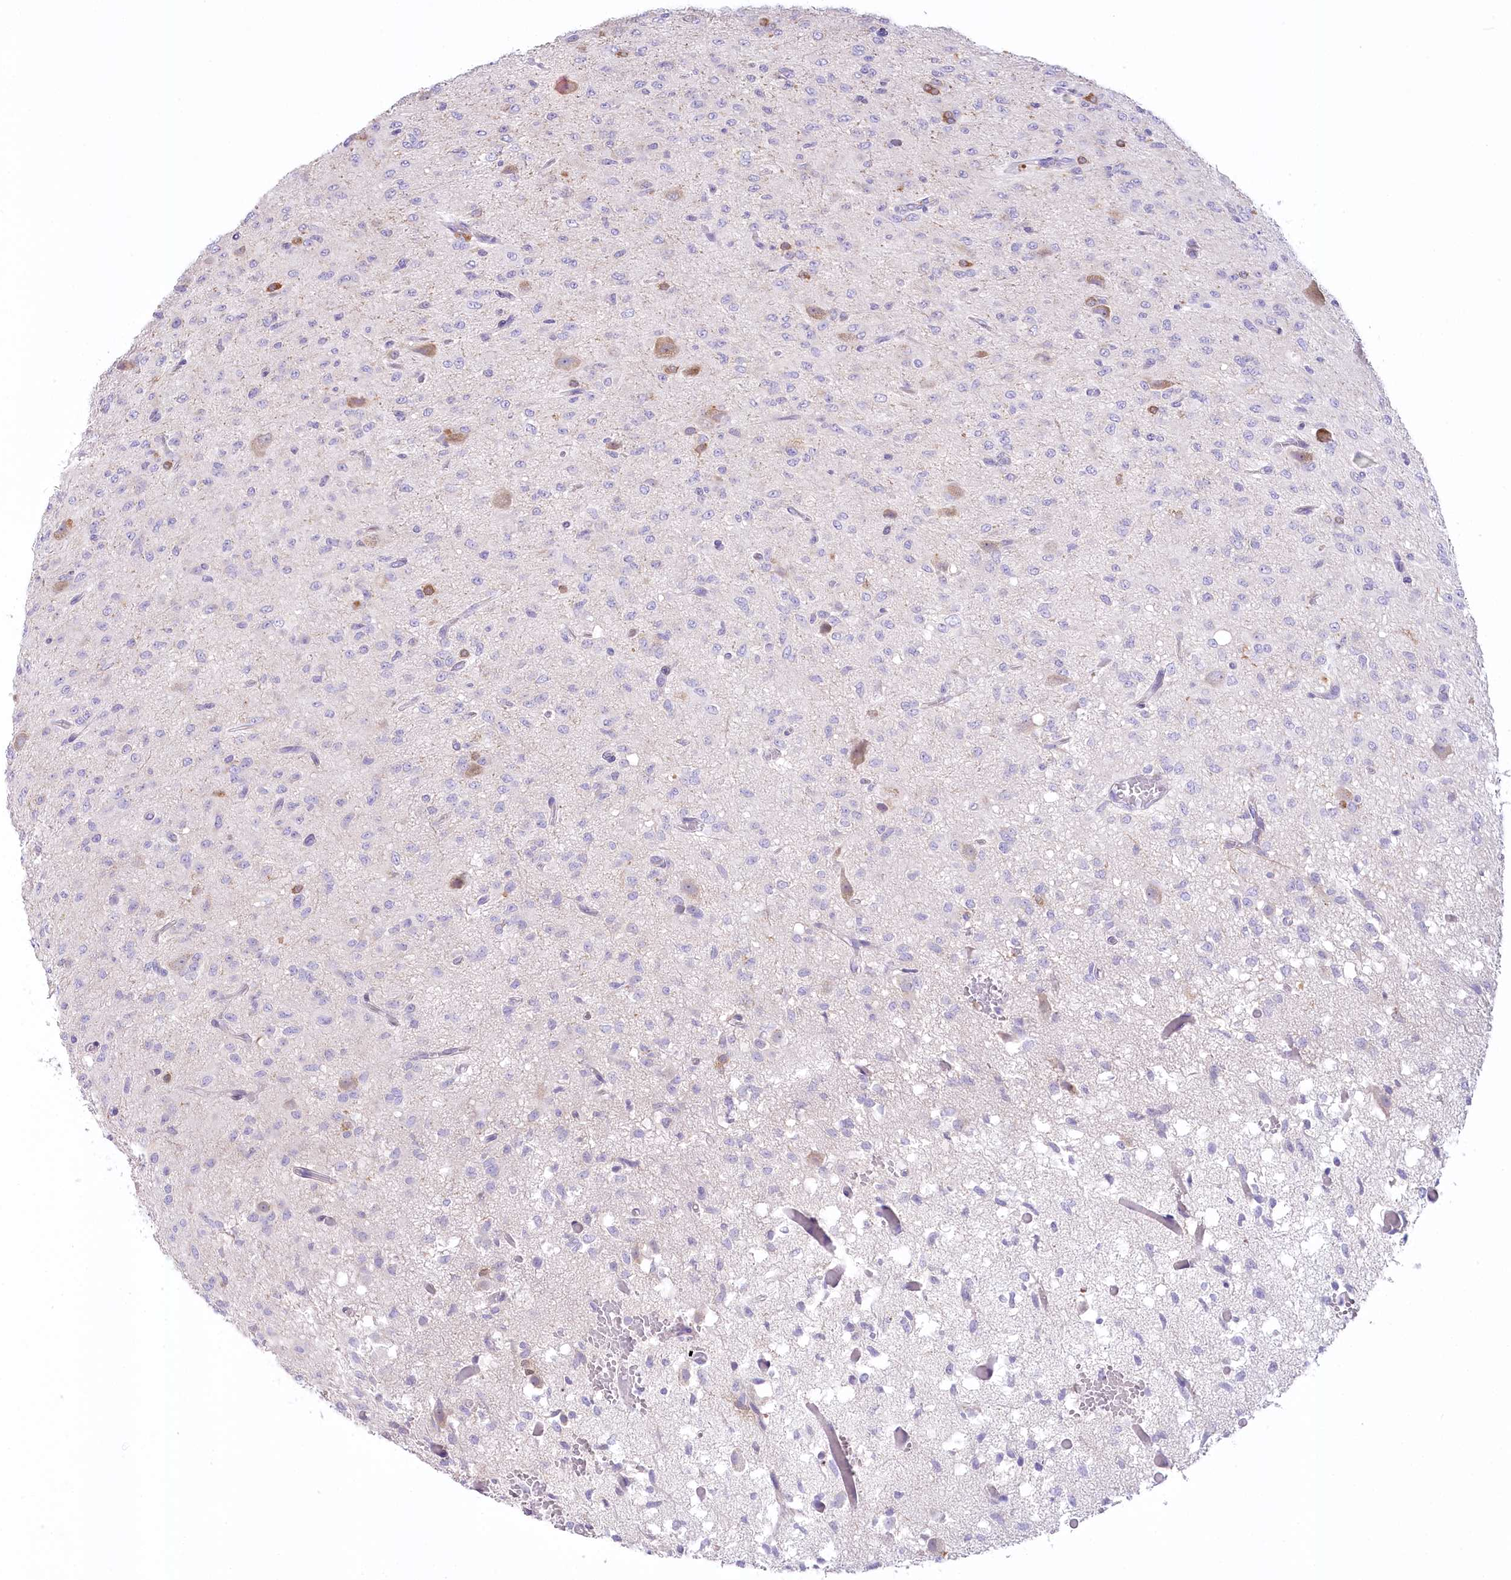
{"staining": {"intensity": "negative", "quantity": "none", "location": "none"}, "tissue": "glioma", "cell_type": "Tumor cells", "image_type": "cancer", "snomed": [{"axis": "morphology", "description": "Glioma, malignant, High grade"}, {"axis": "topography", "description": "Brain"}], "caption": "There is no significant staining in tumor cells of glioma.", "gene": "MYOZ1", "patient": {"sex": "female", "age": 59}}